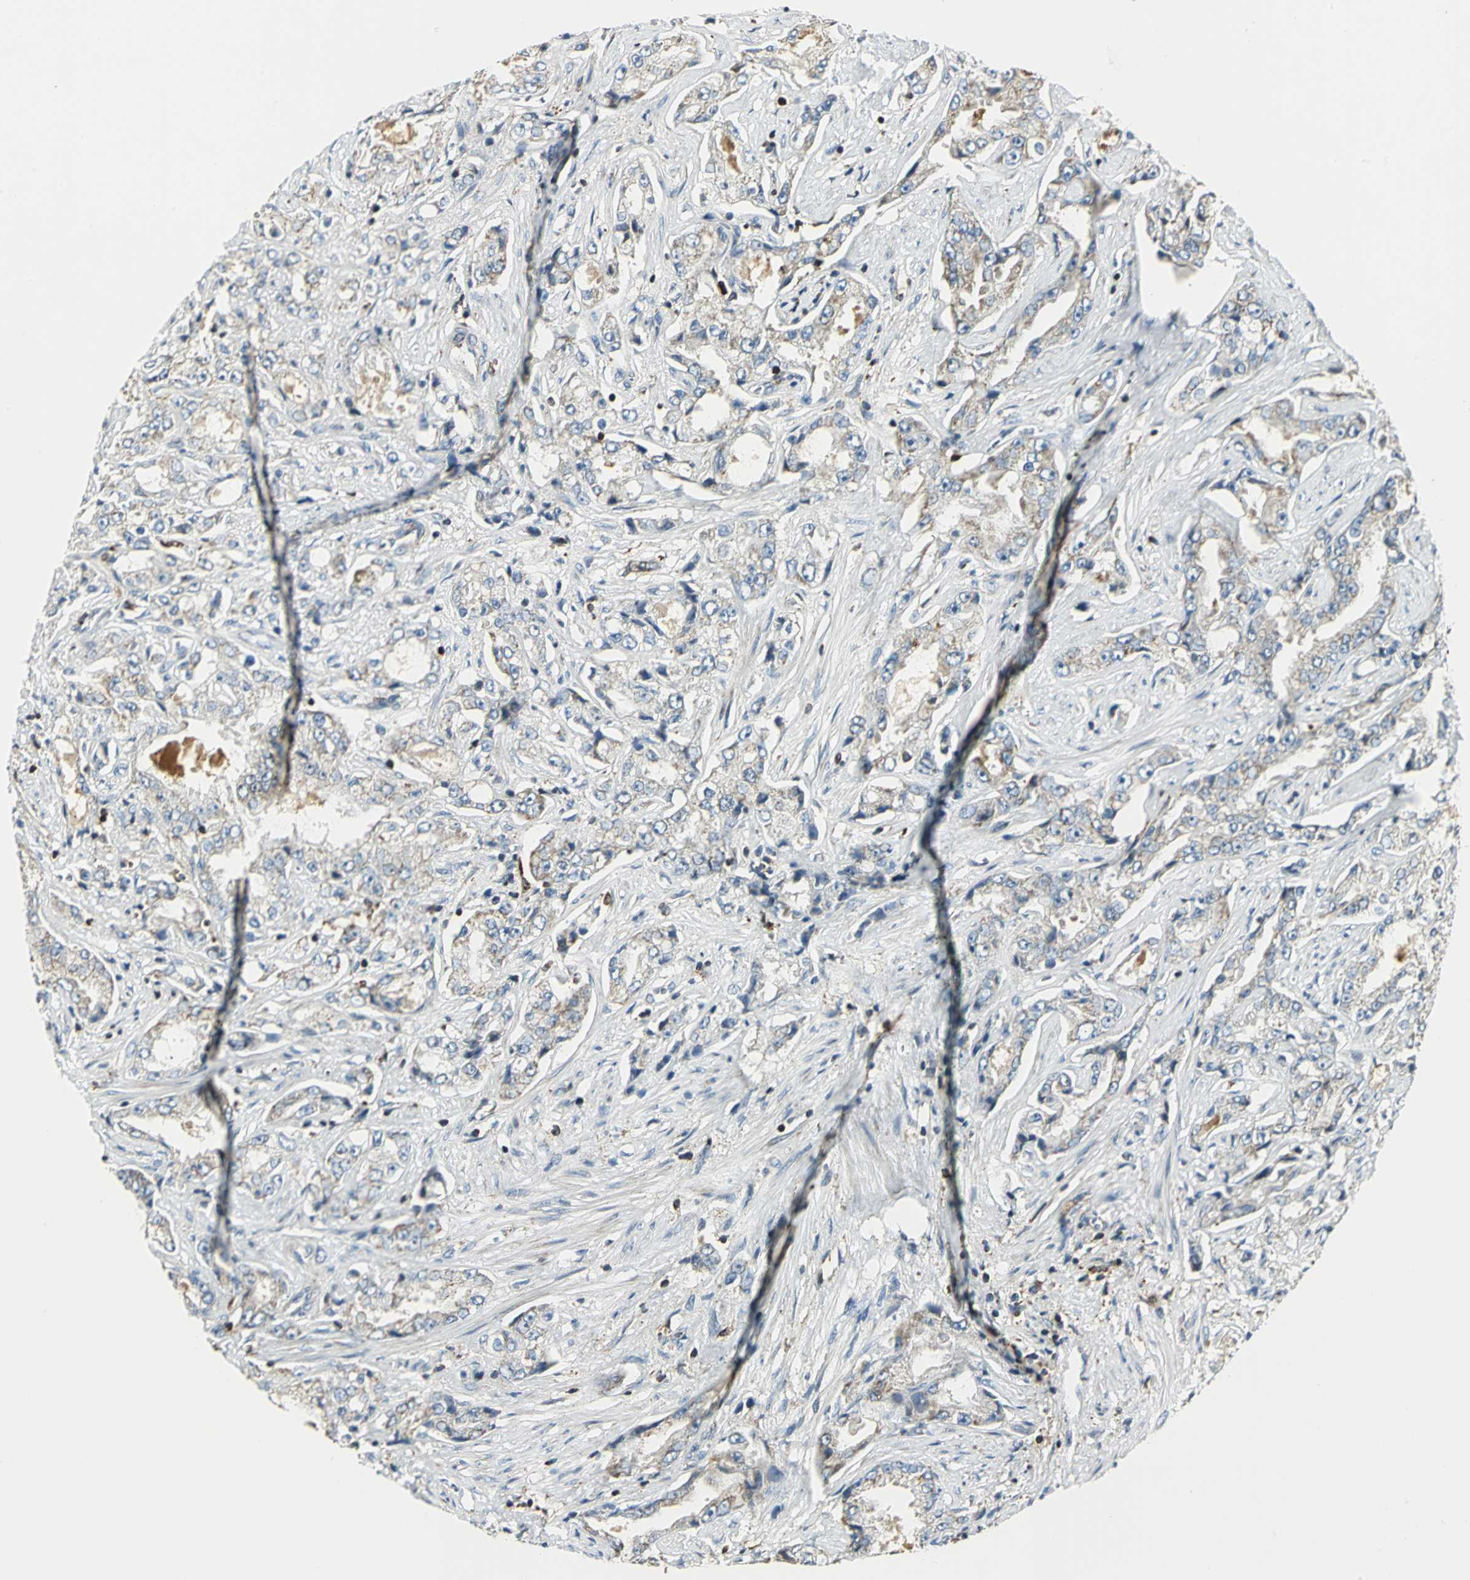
{"staining": {"intensity": "weak", "quantity": "25%-75%", "location": "cytoplasmic/membranous"}, "tissue": "prostate cancer", "cell_type": "Tumor cells", "image_type": "cancer", "snomed": [{"axis": "morphology", "description": "Adenocarcinoma, High grade"}, {"axis": "topography", "description": "Prostate"}], "caption": "Weak cytoplasmic/membranous expression is identified in about 25%-75% of tumor cells in prostate cancer (high-grade adenocarcinoma).", "gene": "USP40", "patient": {"sex": "male", "age": 73}}